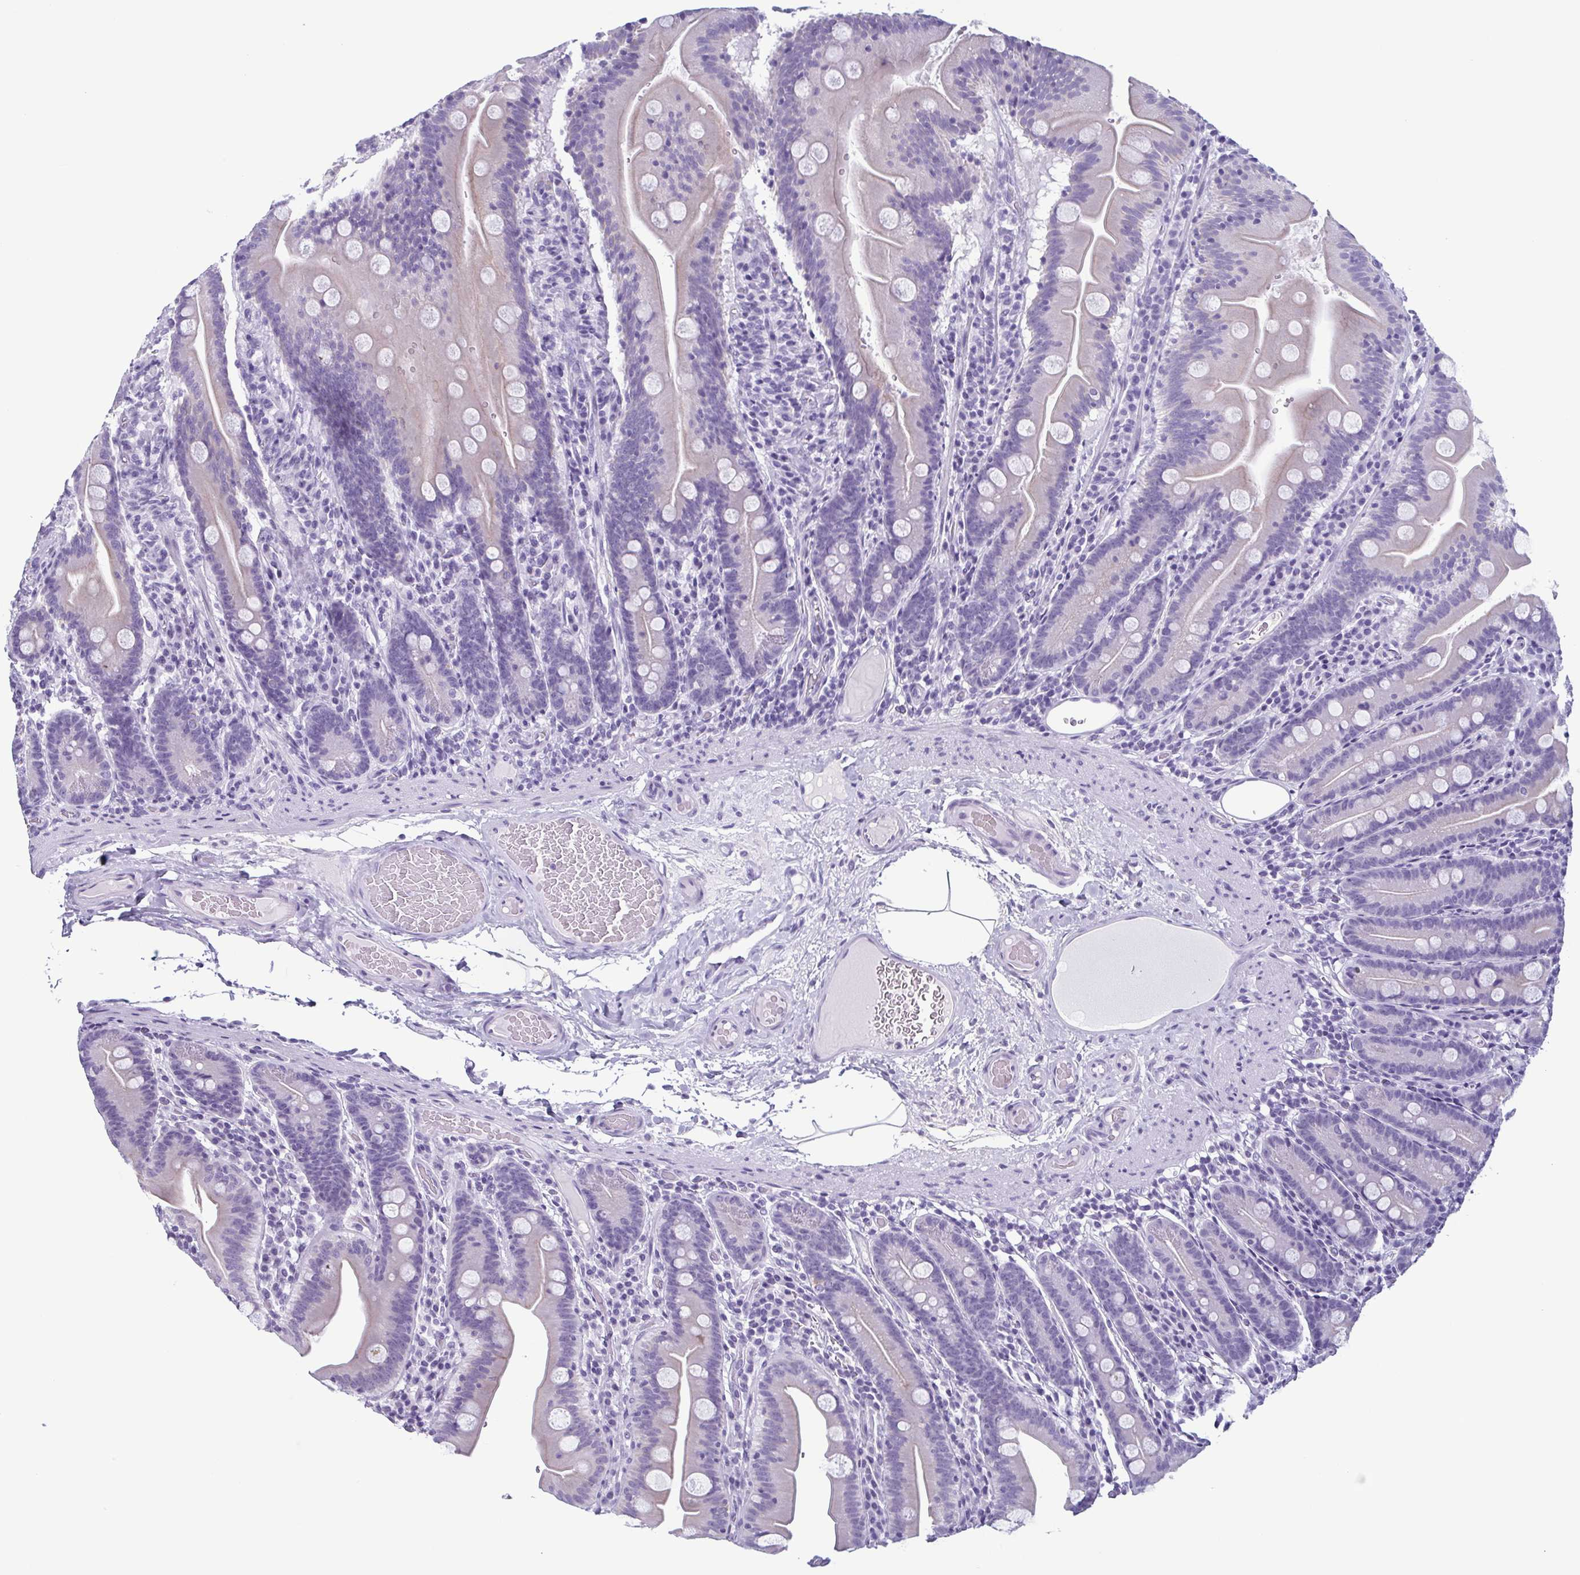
{"staining": {"intensity": "negative", "quantity": "none", "location": "none"}, "tissue": "small intestine", "cell_type": "Glandular cells", "image_type": "normal", "snomed": [{"axis": "morphology", "description": "Normal tissue, NOS"}, {"axis": "topography", "description": "Small intestine"}], "caption": "High power microscopy photomicrograph of an immunohistochemistry micrograph of unremarkable small intestine, revealing no significant staining in glandular cells.", "gene": "KRT10", "patient": {"sex": "male", "age": 37}}